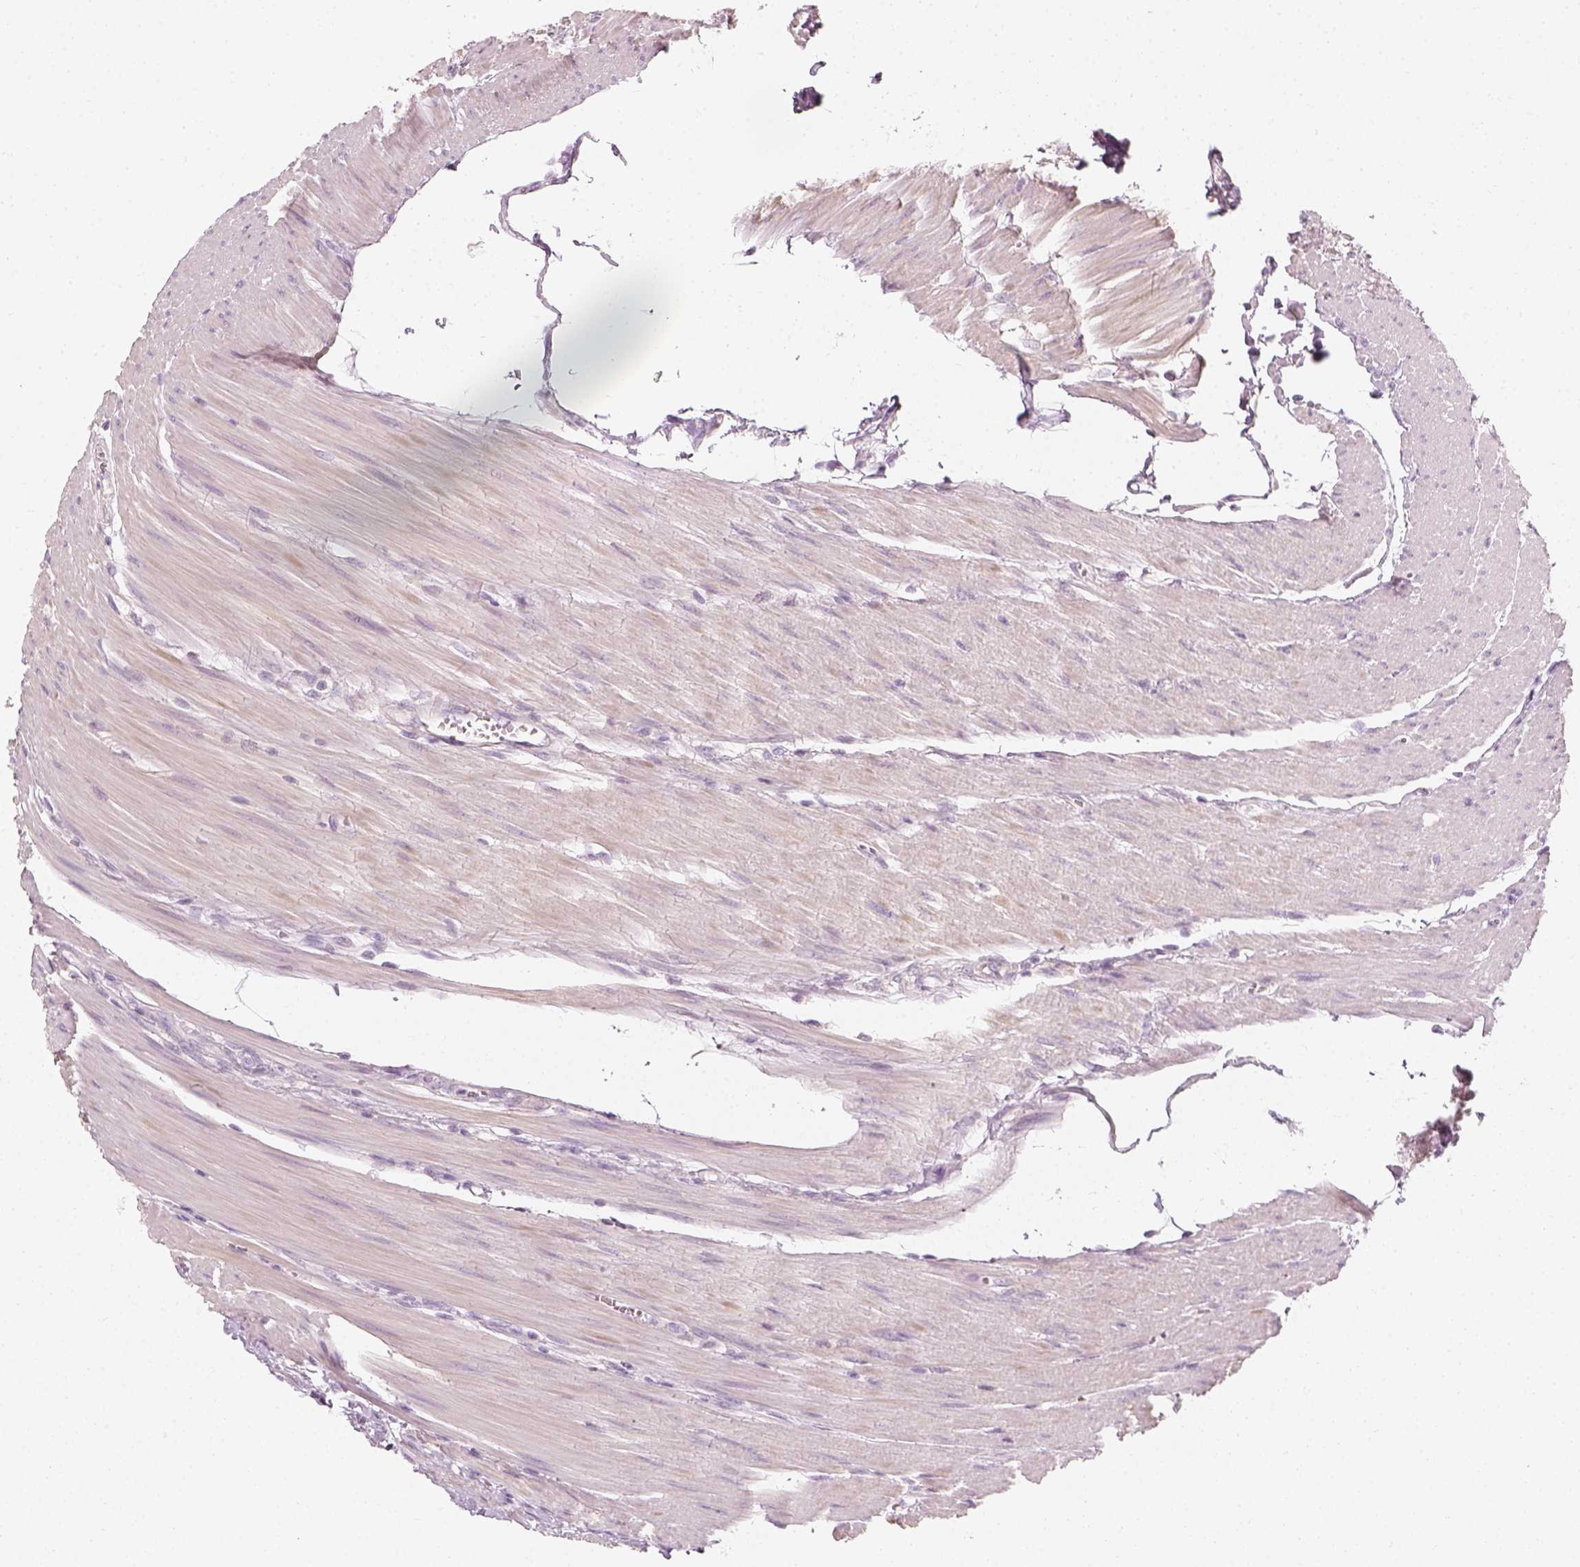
{"staining": {"intensity": "negative", "quantity": "none", "location": "none"}, "tissue": "colorectal cancer", "cell_type": "Tumor cells", "image_type": "cancer", "snomed": [{"axis": "morphology", "description": "Adenocarcinoma, NOS"}, {"axis": "topography", "description": "Colon"}], "caption": "Tumor cells are negative for brown protein staining in colorectal cancer.", "gene": "PRAME", "patient": {"sex": "female", "age": 67}}